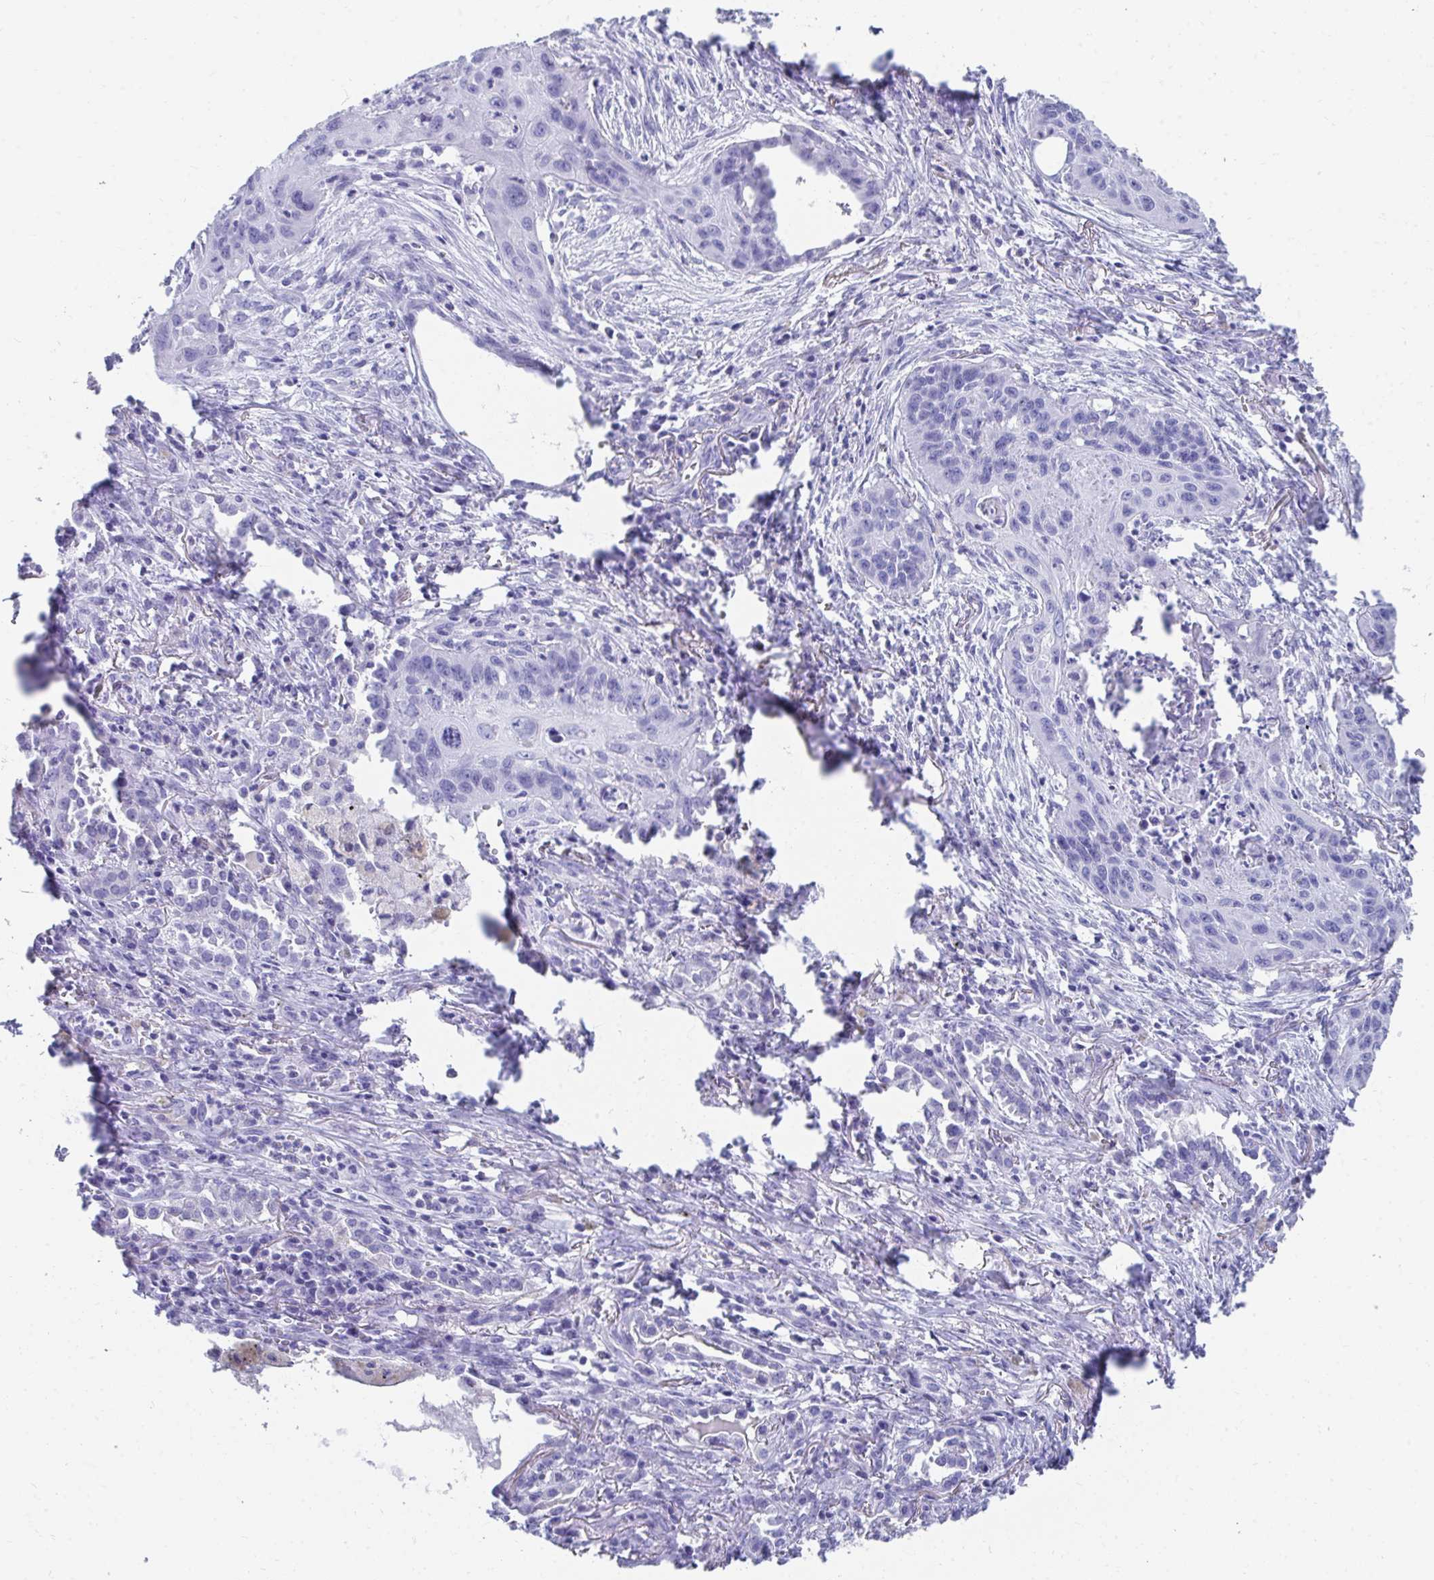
{"staining": {"intensity": "negative", "quantity": "none", "location": "none"}, "tissue": "lung cancer", "cell_type": "Tumor cells", "image_type": "cancer", "snomed": [{"axis": "morphology", "description": "Squamous cell carcinoma, NOS"}, {"axis": "topography", "description": "Lung"}], "caption": "Immunohistochemistry photomicrograph of neoplastic tissue: human lung cancer (squamous cell carcinoma) stained with DAB shows no significant protein expression in tumor cells.", "gene": "HGD", "patient": {"sex": "male", "age": 71}}